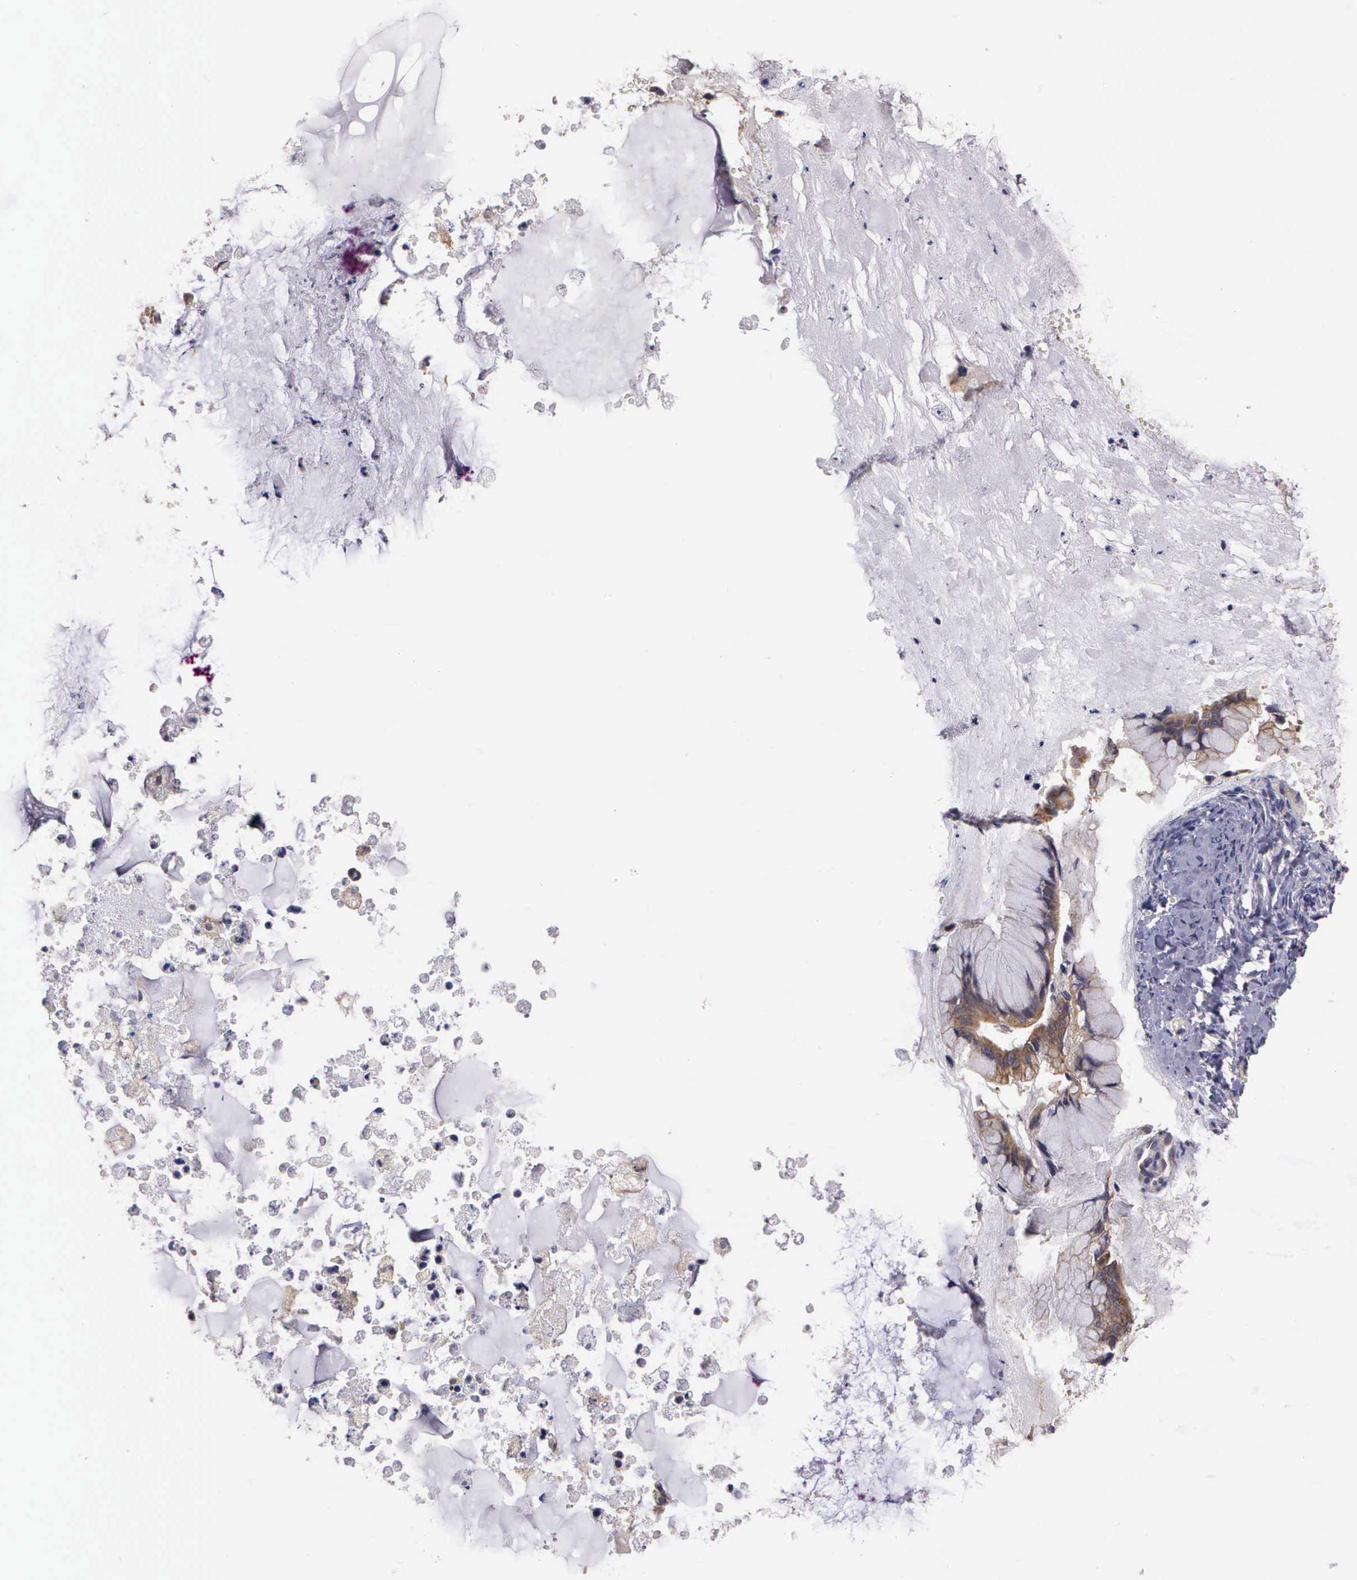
{"staining": {"intensity": "moderate", "quantity": ">75%", "location": "cytoplasmic/membranous"}, "tissue": "ovarian cancer", "cell_type": "Tumor cells", "image_type": "cancer", "snomed": [{"axis": "morphology", "description": "Cystadenocarcinoma, mucinous, NOS"}, {"axis": "topography", "description": "Ovary"}], "caption": "This is an image of IHC staining of ovarian mucinous cystadenocarcinoma, which shows moderate expression in the cytoplasmic/membranous of tumor cells.", "gene": "EIF5", "patient": {"sex": "female", "age": 36}}